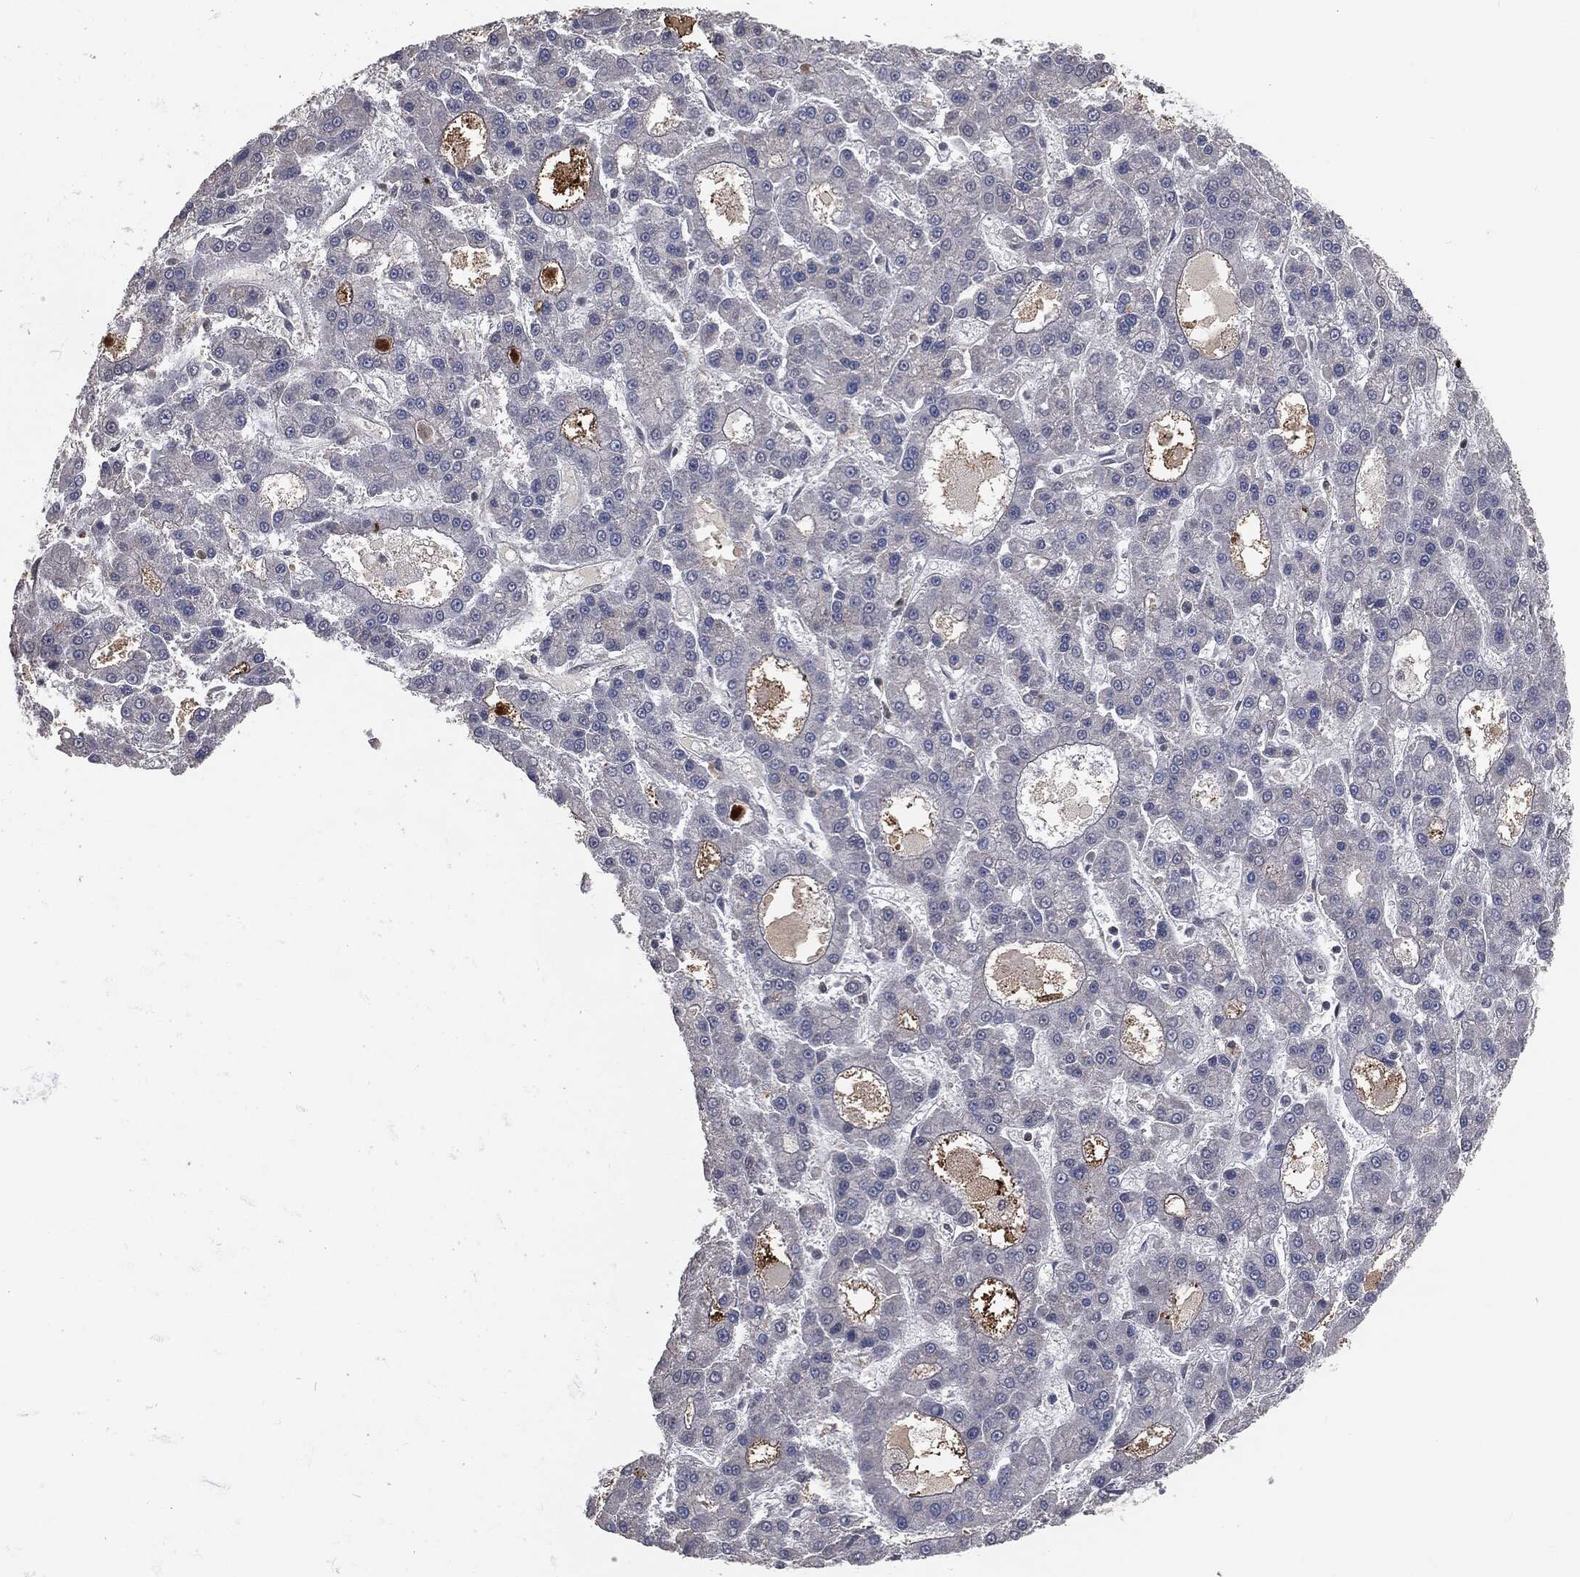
{"staining": {"intensity": "negative", "quantity": "none", "location": "none"}, "tissue": "liver cancer", "cell_type": "Tumor cells", "image_type": "cancer", "snomed": [{"axis": "morphology", "description": "Carcinoma, Hepatocellular, NOS"}, {"axis": "topography", "description": "Liver"}], "caption": "This photomicrograph is of liver cancer (hepatocellular carcinoma) stained with immunohistochemistry (IHC) to label a protein in brown with the nuclei are counter-stained blue. There is no staining in tumor cells.", "gene": "FBXO7", "patient": {"sex": "male", "age": 70}}